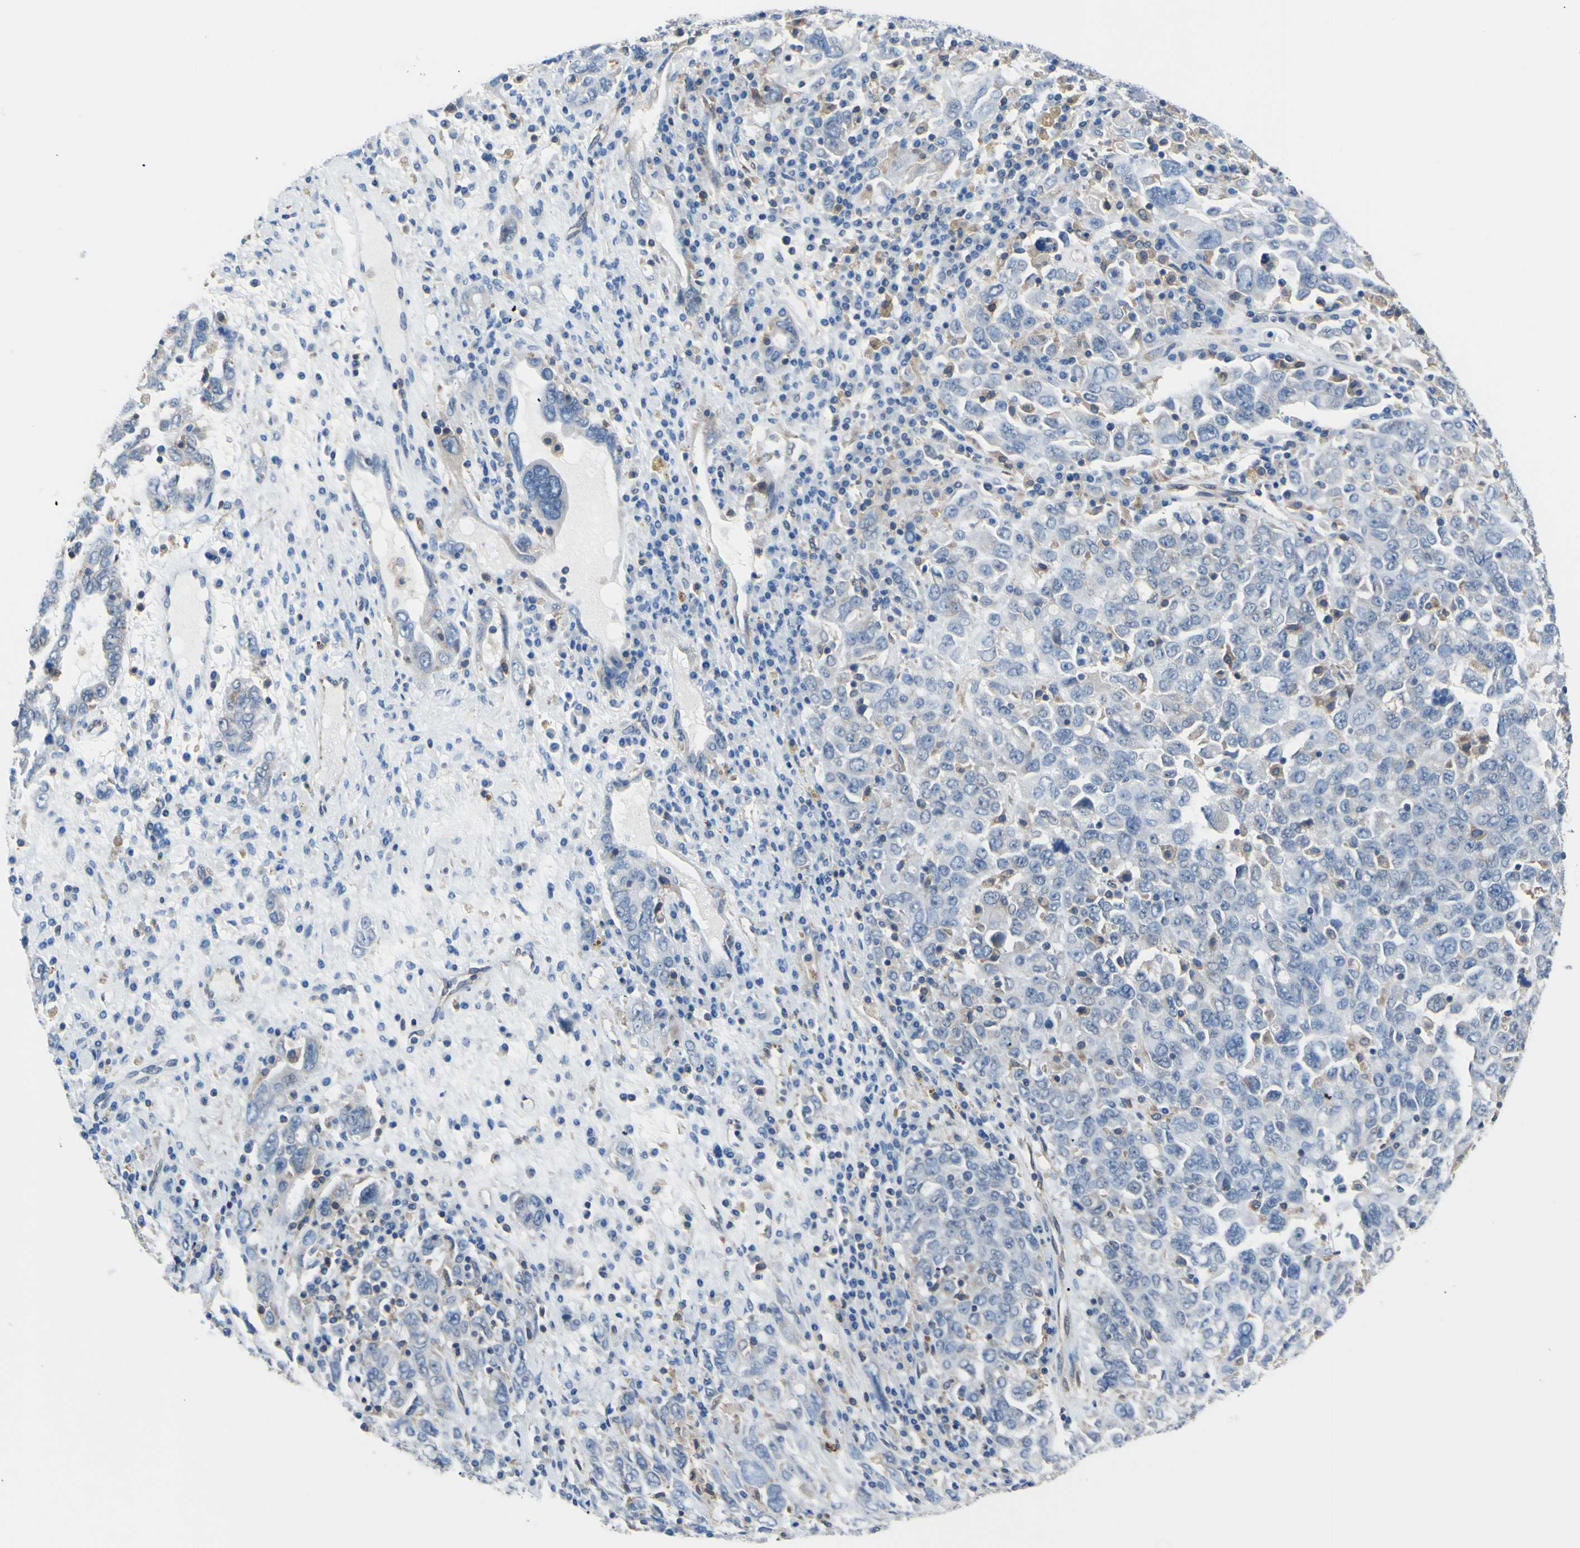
{"staining": {"intensity": "negative", "quantity": "none", "location": "none"}, "tissue": "ovarian cancer", "cell_type": "Tumor cells", "image_type": "cancer", "snomed": [{"axis": "morphology", "description": "Carcinoma, endometroid"}, {"axis": "topography", "description": "Ovary"}], "caption": "This is a histopathology image of immunohistochemistry (IHC) staining of ovarian endometroid carcinoma, which shows no expression in tumor cells.", "gene": "MGST2", "patient": {"sex": "female", "age": 62}}